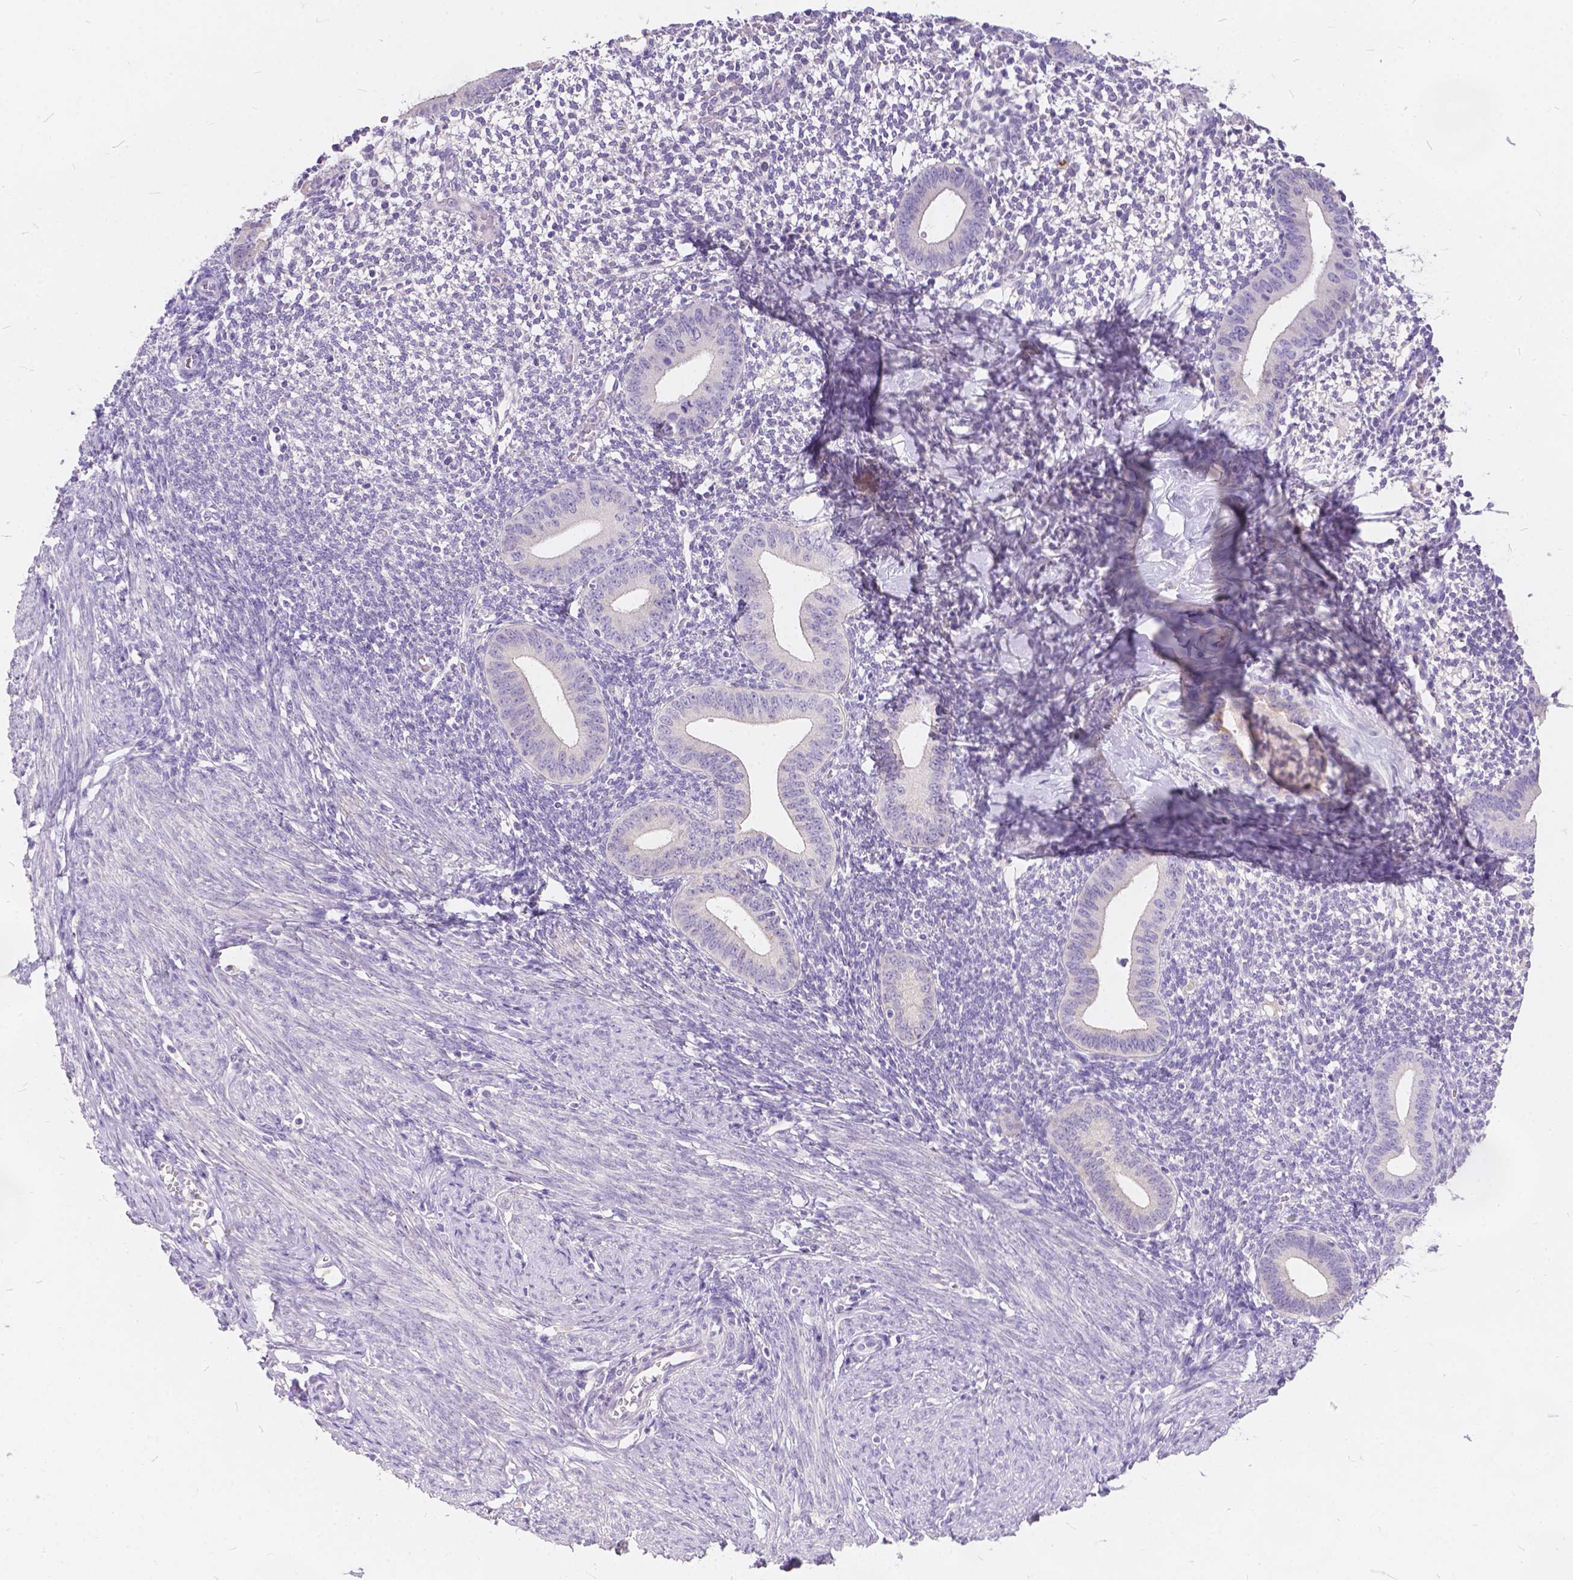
{"staining": {"intensity": "negative", "quantity": "none", "location": "none"}, "tissue": "endometrium", "cell_type": "Cells in endometrial stroma", "image_type": "normal", "snomed": [{"axis": "morphology", "description": "Normal tissue, NOS"}, {"axis": "topography", "description": "Endometrium"}], "caption": "IHC of unremarkable human endometrium demonstrates no staining in cells in endometrial stroma.", "gene": "PEX11G", "patient": {"sex": "female", "age": 40}}